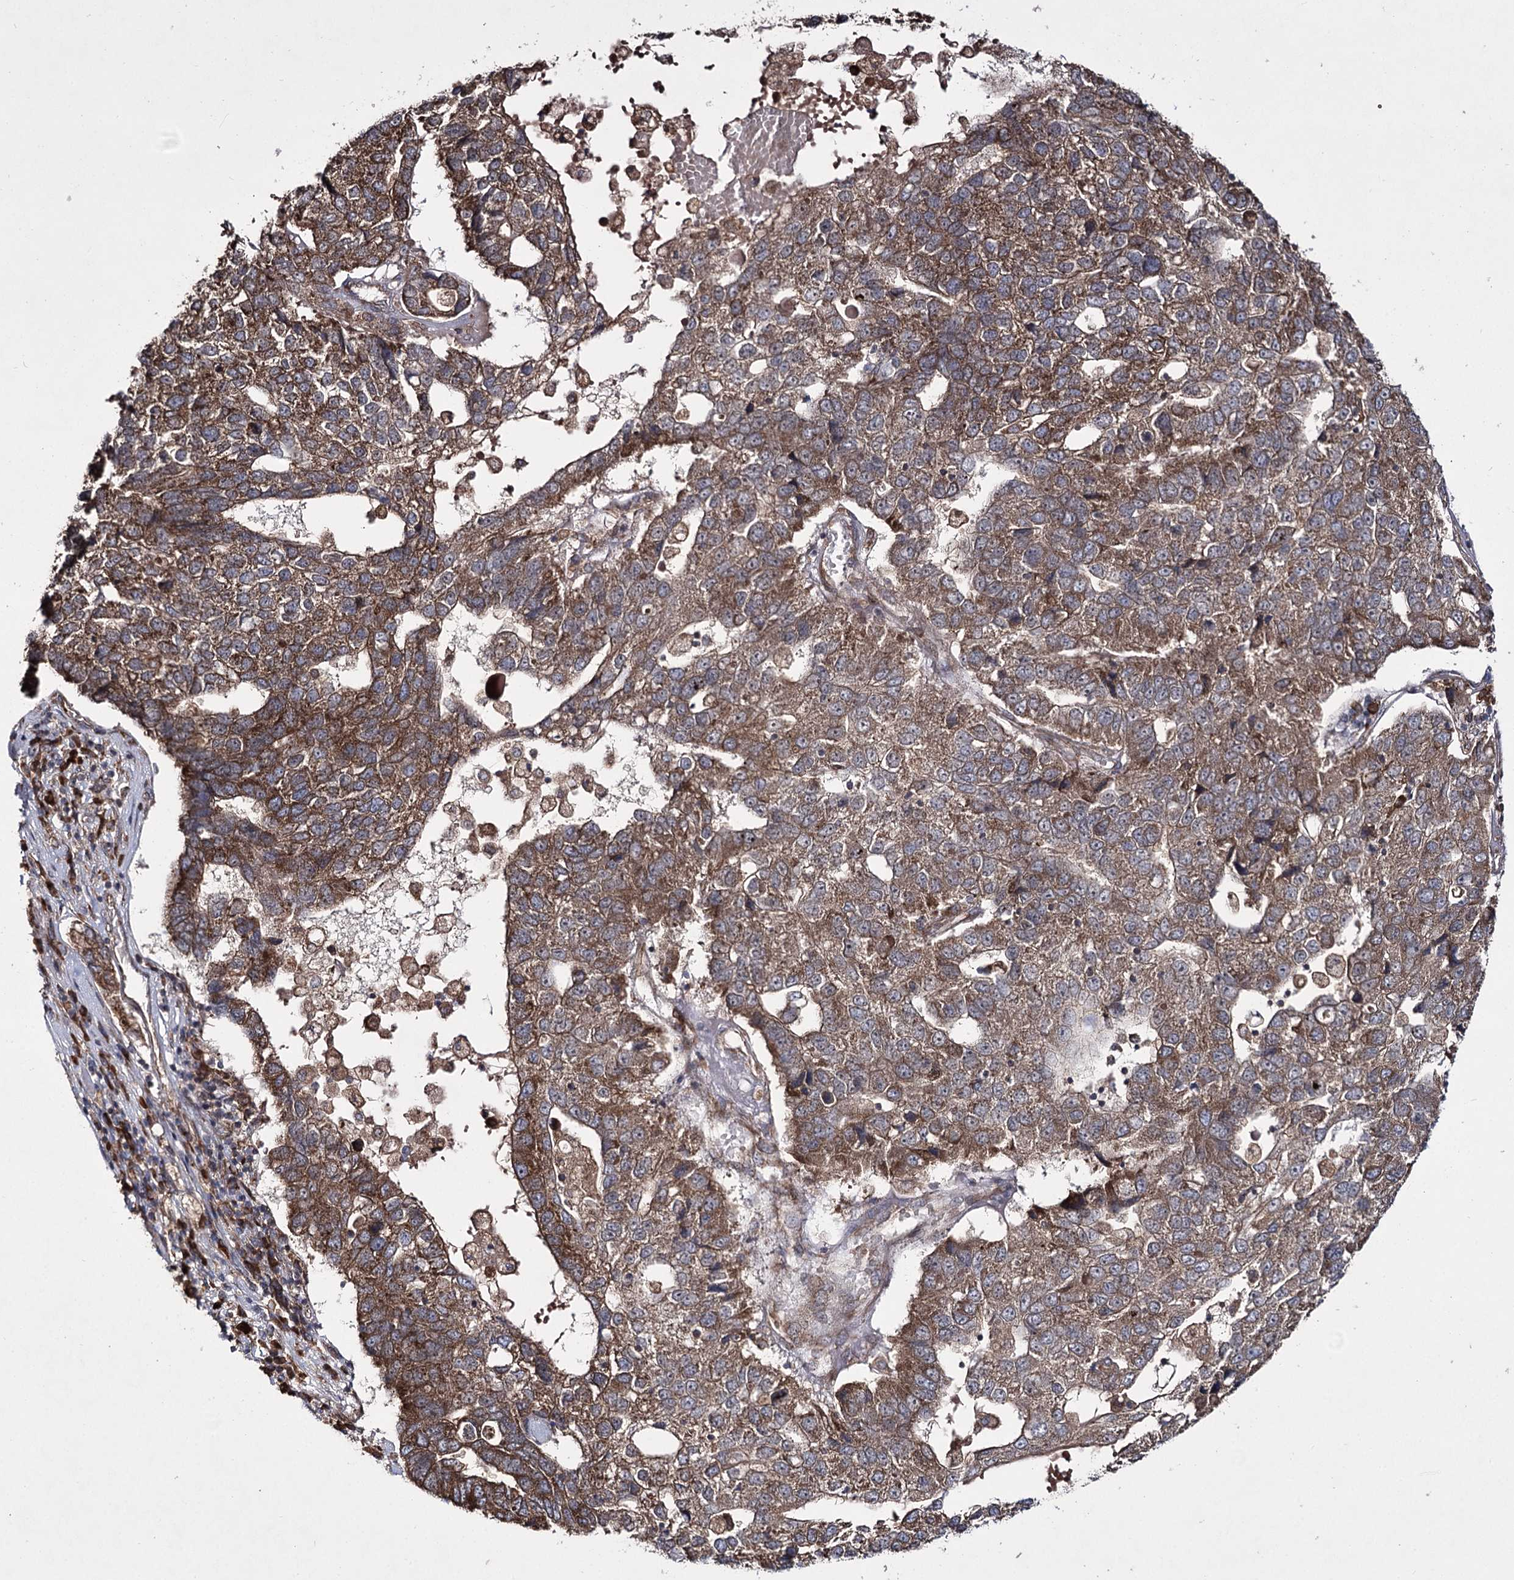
{"staining": {"intensity": "moderate", "quantity": ">75%", "location": "cytoplasmic/membranous"}, "tissue": "pancreatic cancer", "cell_type": "Tumor cells", "image_type": "cancer", "snomed": [{"axis": "morphology", "description": "Adenocarcinoma, NOS"}, {"axis": "topography", "description": "Pancreas"}], "caption": "Human pancreatic cancer stained for a protein (brown) shows moderate cytoplasmic/membranous positive staining in approximately >75% of tumor cells.", "gene": "HECTD2", "patient": {"sex": "female", "age": 61}}